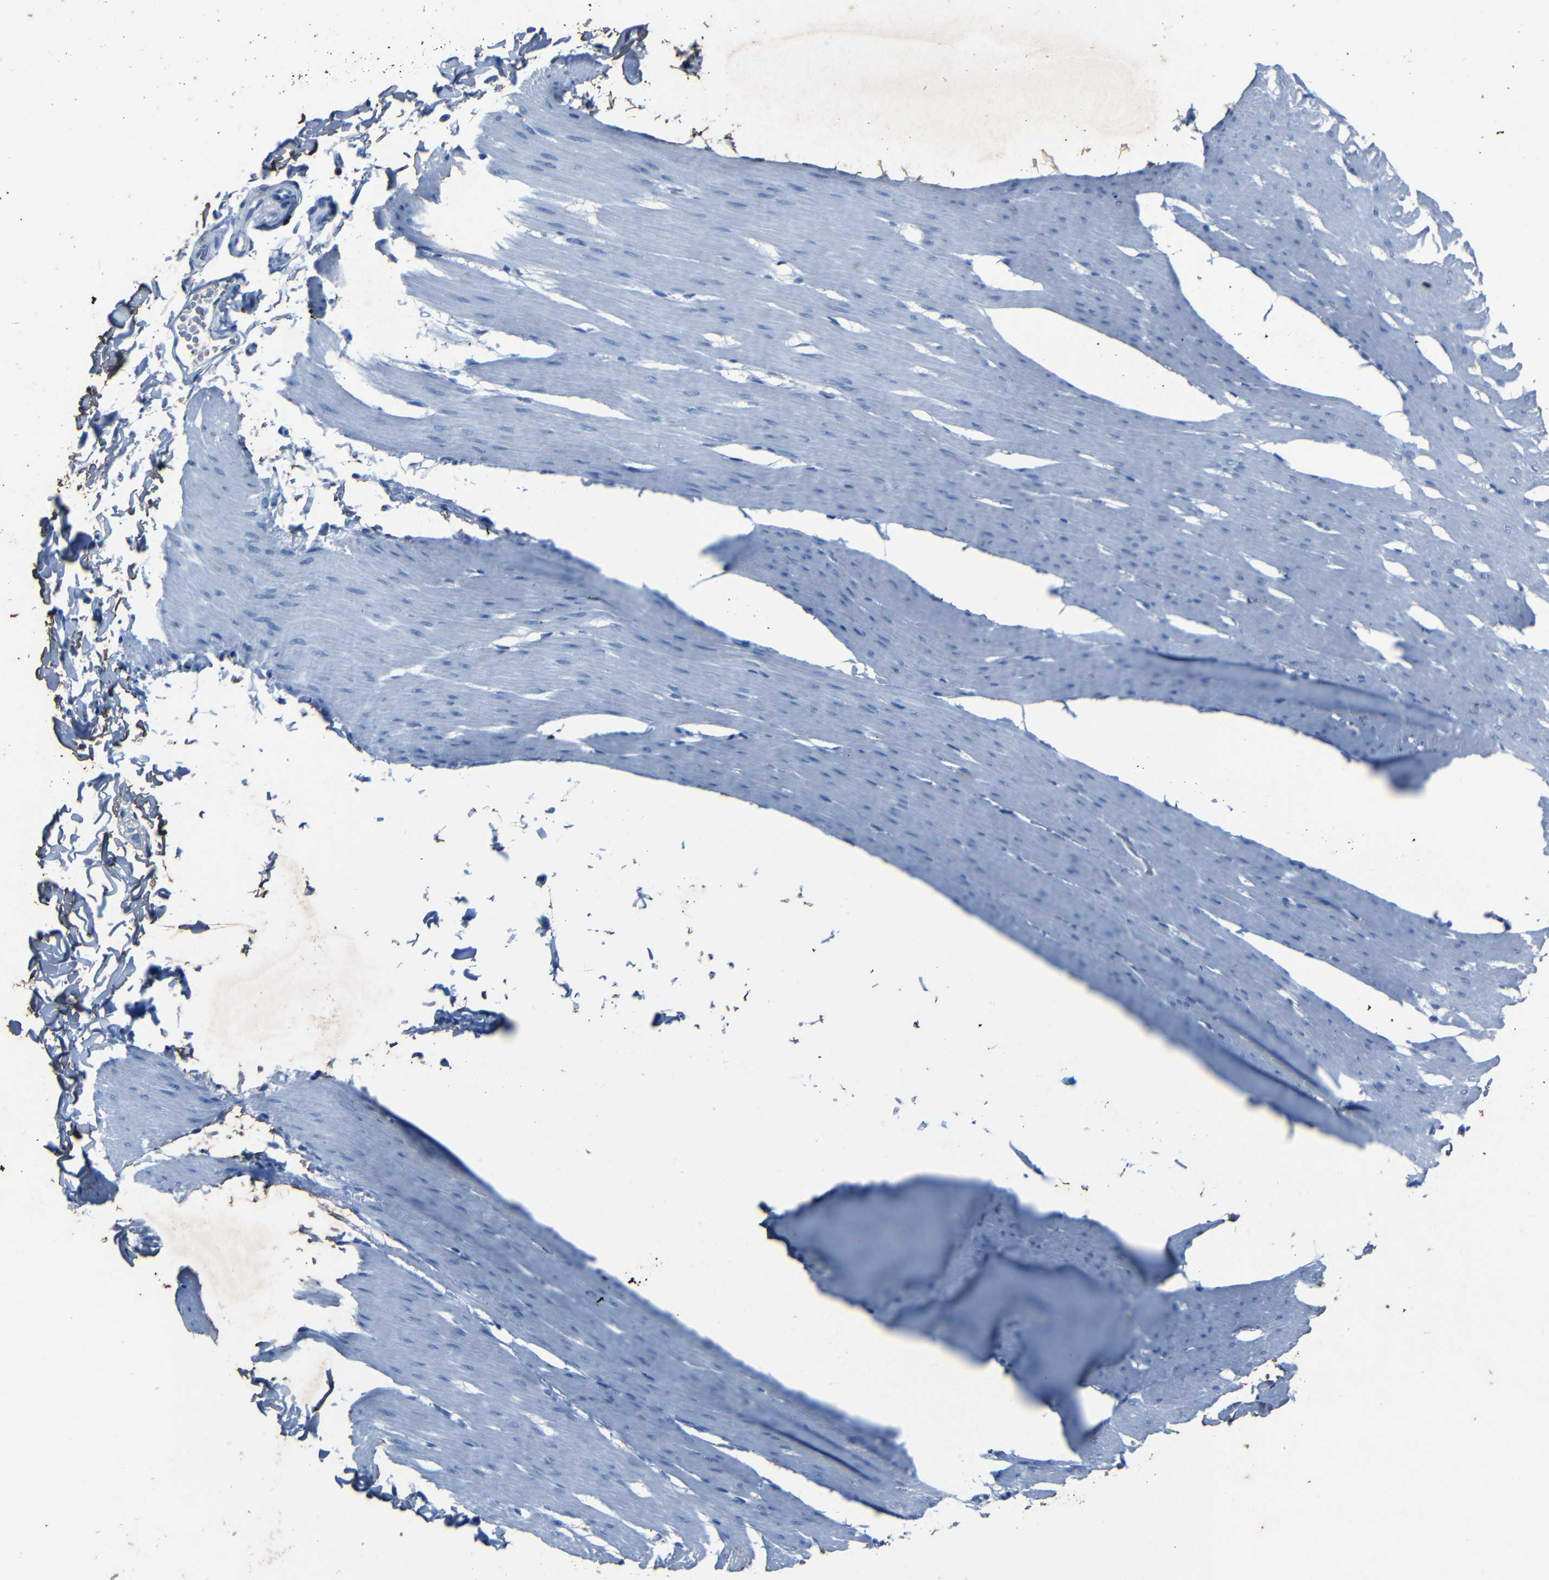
{"staining": {"intensity": "negative", "quantity": "none", "location": "none"}, "tissue": "smooth muscle", "cell_type": "Smooth muscle cells", "image_type": "normal", "snomed": [{"axis": "morphology", "description": "Normal tissue, NOS"}, {"axis": "topography", "description": "Smooth muscle"}, {"axis": "topography", "description": "Colon"}], "caption": "Immunohistochemical staining of benign smooth muscle shows no significant staining in smooth muscle cells.", "gene": "CLDN11", "patient": {"sex": "male", "age": 67}}